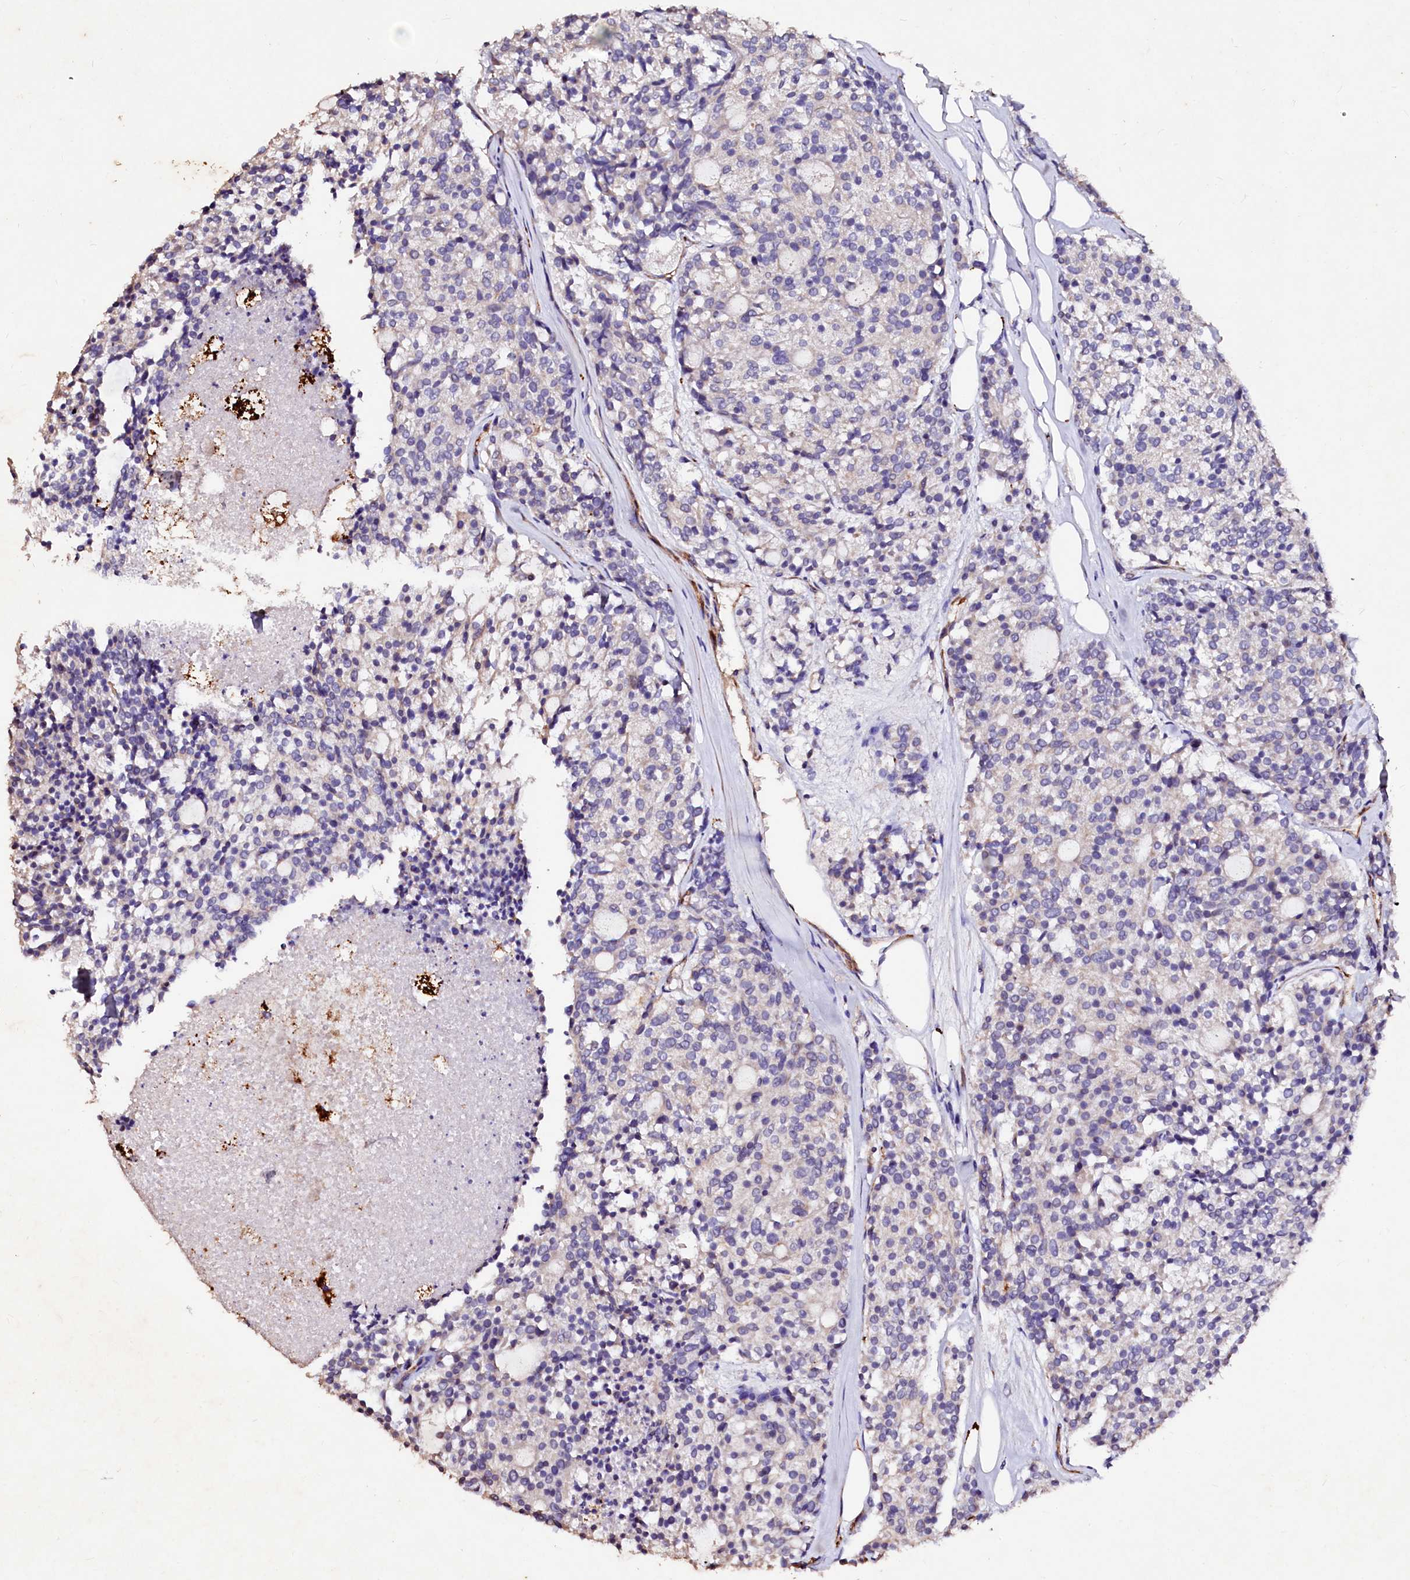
{"staining": {"intensity": "negative", "quantity": "none", "location": "none"}, "tissue": "carcinoid", "cell_type": "Tumor cells", "image_type": "cancer", "snomed": [{"axis": "morphology", "description": "Carcinoid, malignant, NOS"}, {"axis": "topography", "description": "Pancreas"}], "caption": "Tumor cells show no significant protein staining in carcinoid (malignant).", "gene": "VPS36", "patient": {"sex": "female", "age": 54}}